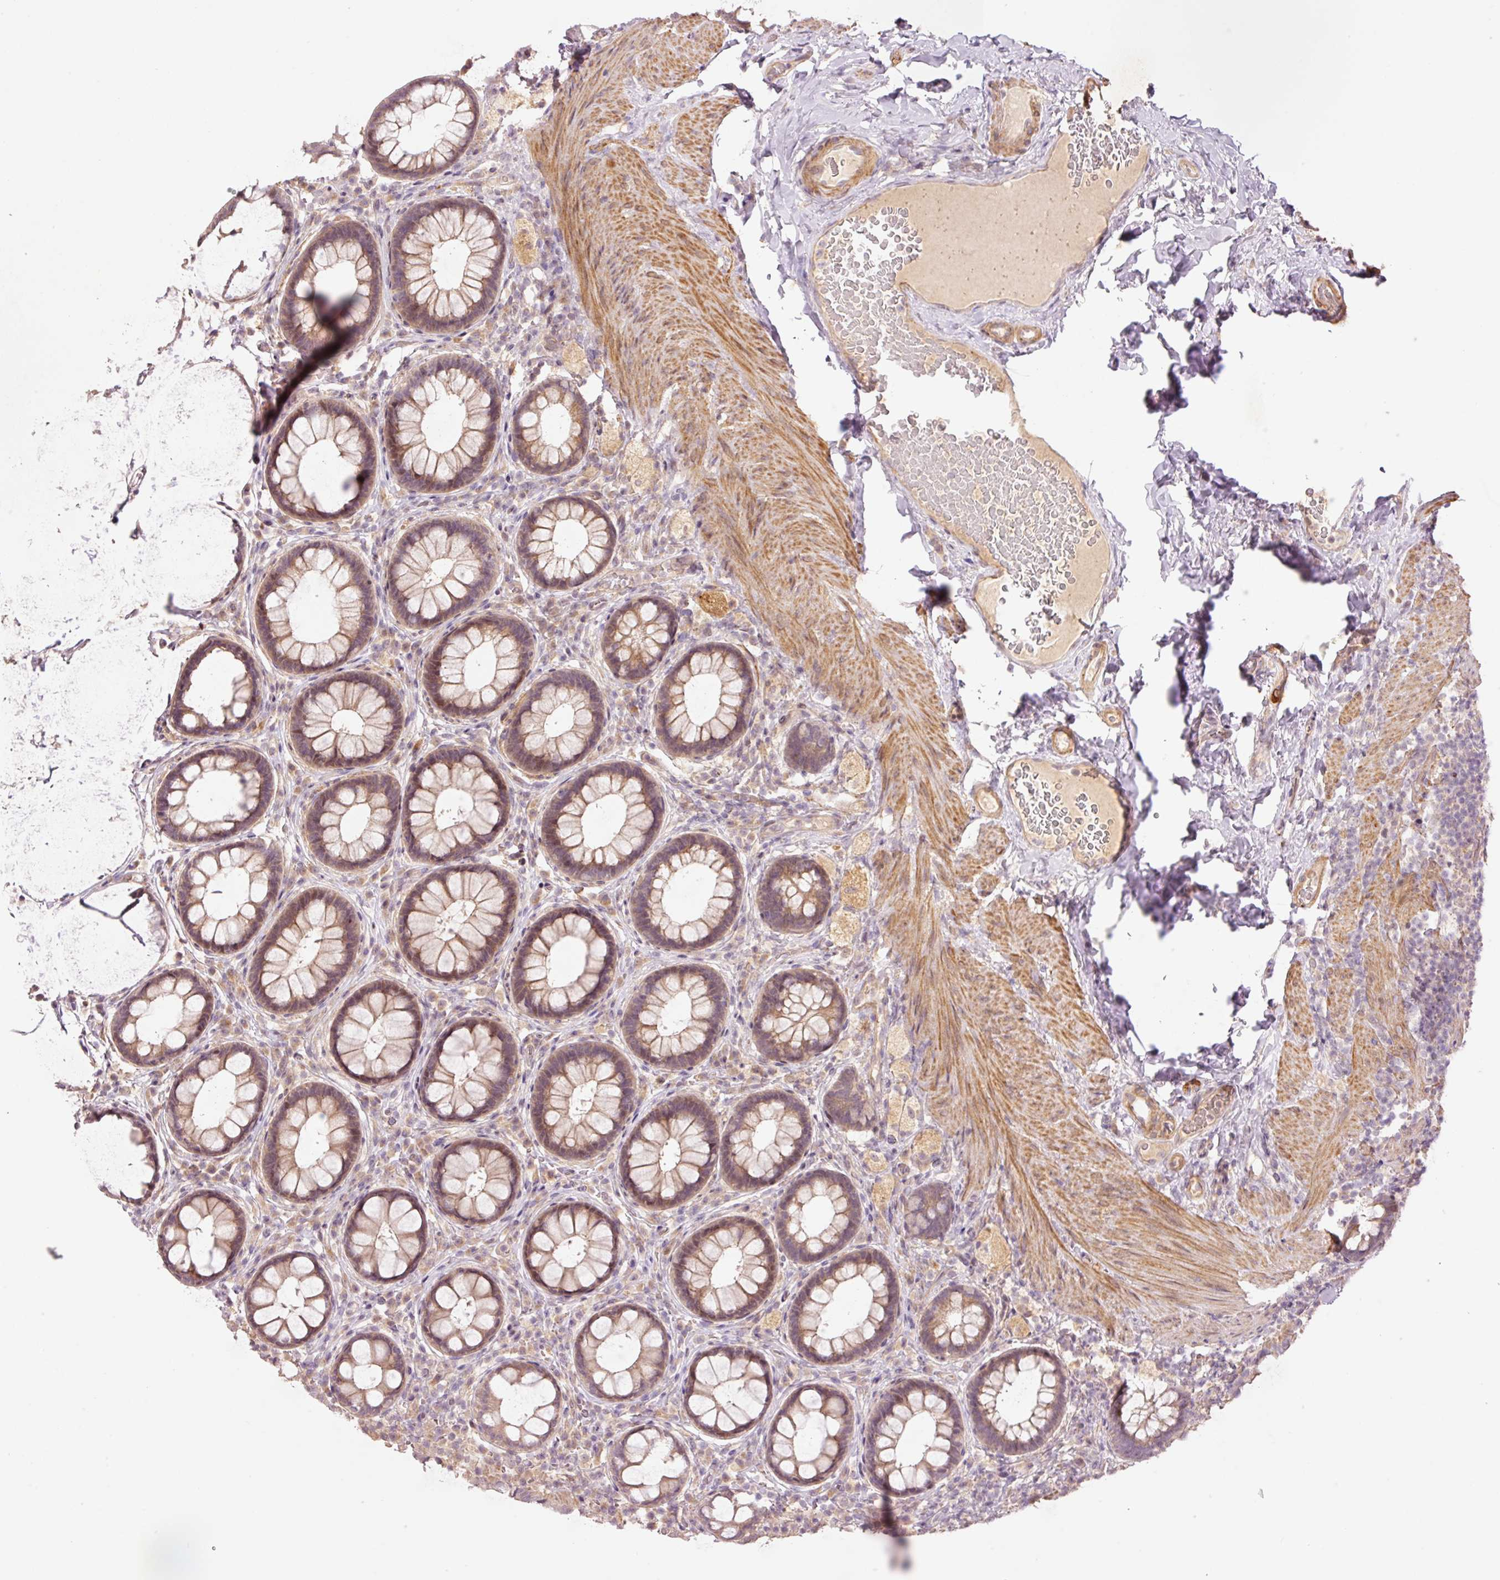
{"staining": {"intensity": "moderate", "quantity": "25%-75%", "location": "cytoplasmic/membranous"}, "tissue": "rectum", "cell_type": "Glandular cells", "image_type": "normal", "snomed": [{"axis": "morphology", "description": "Normal tissue, NOS"}, {"axis": "topography", "description": "Rectum"}], "caption": "Brown immunohistochemical staining in benign rectum exhibits moderate cytoplasmic/membranous positivity in about 25%-75% of glandular cells.", "gene": "SLC29A3", "patient": {"sex": "female", "age": 69}}